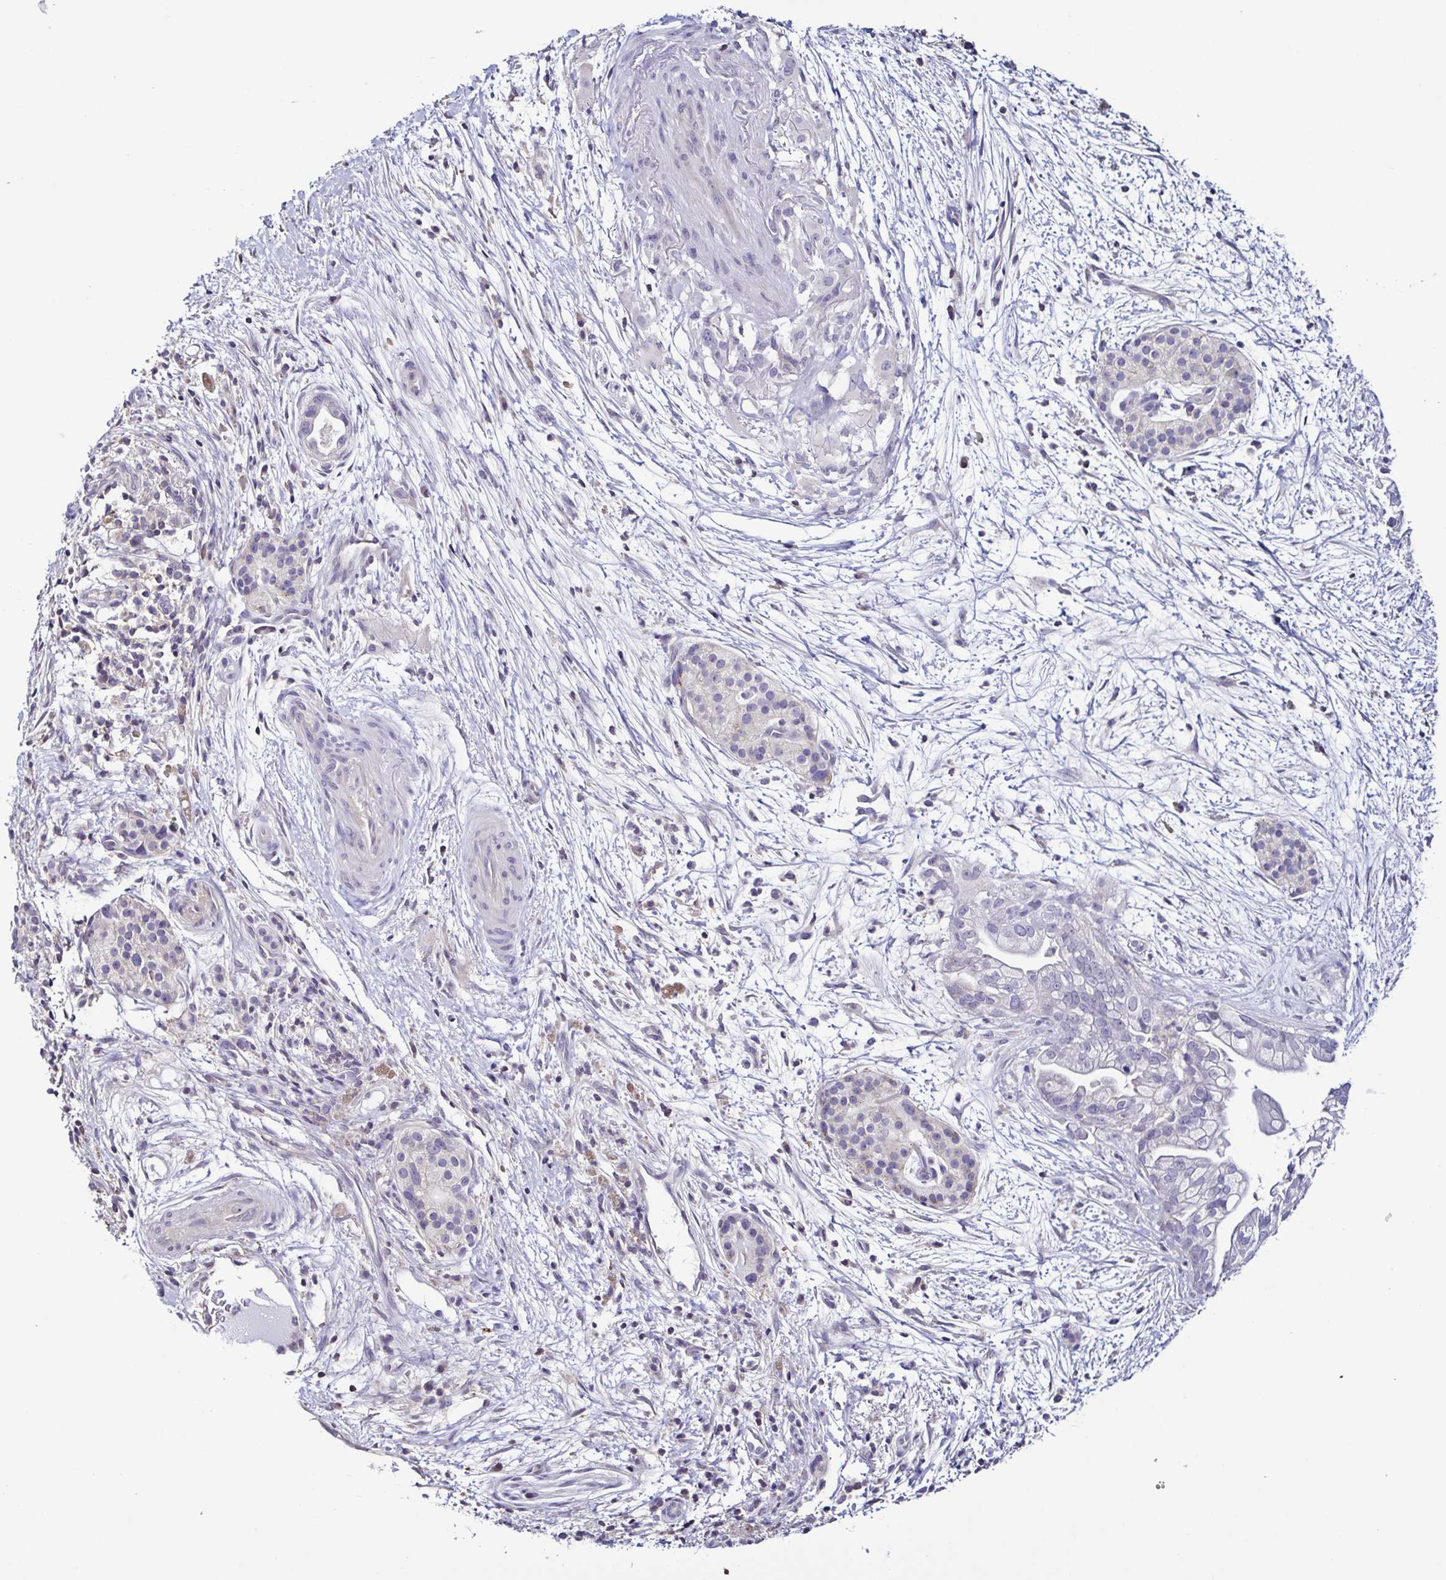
{"staining": {"intensity": "negative", "quantity": "none", "location": "none"}, "tissue": "pancreatic cancer", "cell_type": "Tumor cells", "image_type": "cancer", "snomed": [{"axis": "morphology", "description": "Adenocarcinoma, NOS"}, {"axis": "topography", "description": "Pancreas"}], "caption": "Immunohistochemical staining of adenocarcinoma (pancreatic) shows no significant expression in tumor cells.", "gene": "TNNT2", "patient": {"sex": "female", "age": 69}}